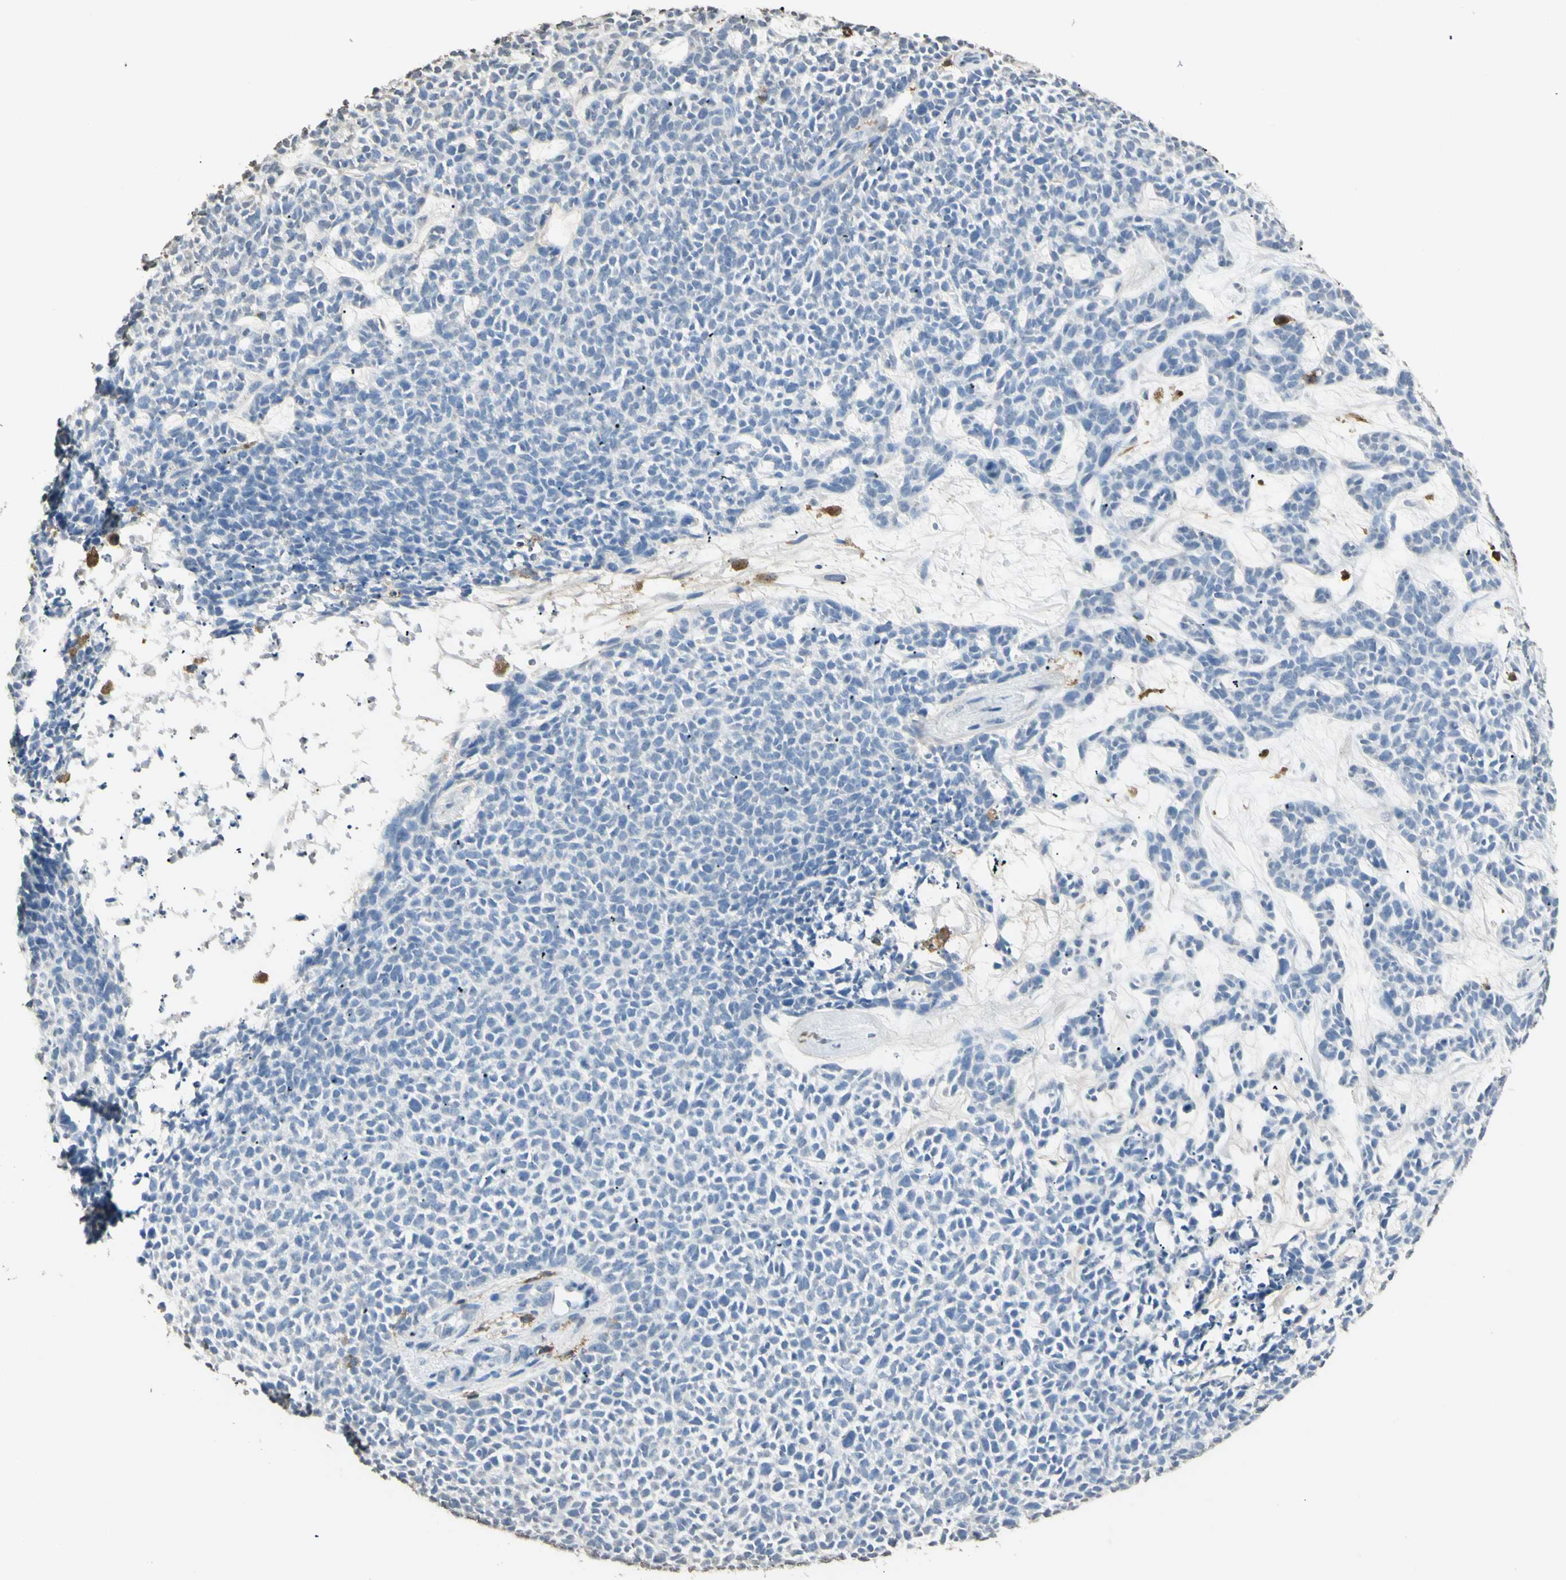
{"staining": {"intensity": "negative", "quantity": "none", "location": "none"}, "tissue": "skin cancer", "cell_type": "Tumor cells", "image_type": "cancer", "snomed": [{"axis": "morphology", "description": "Basal cell carcinoma"}, {"axis": "topography", "description": "Skin"}], "caption": "DAB immunohistochemical staining of skin cancer (basal cell carcinoma) demonstrates no significant positivity in tumor cells.", "gene": "PSTPIP1", "patient": {"sex": "female", "age": 84}}